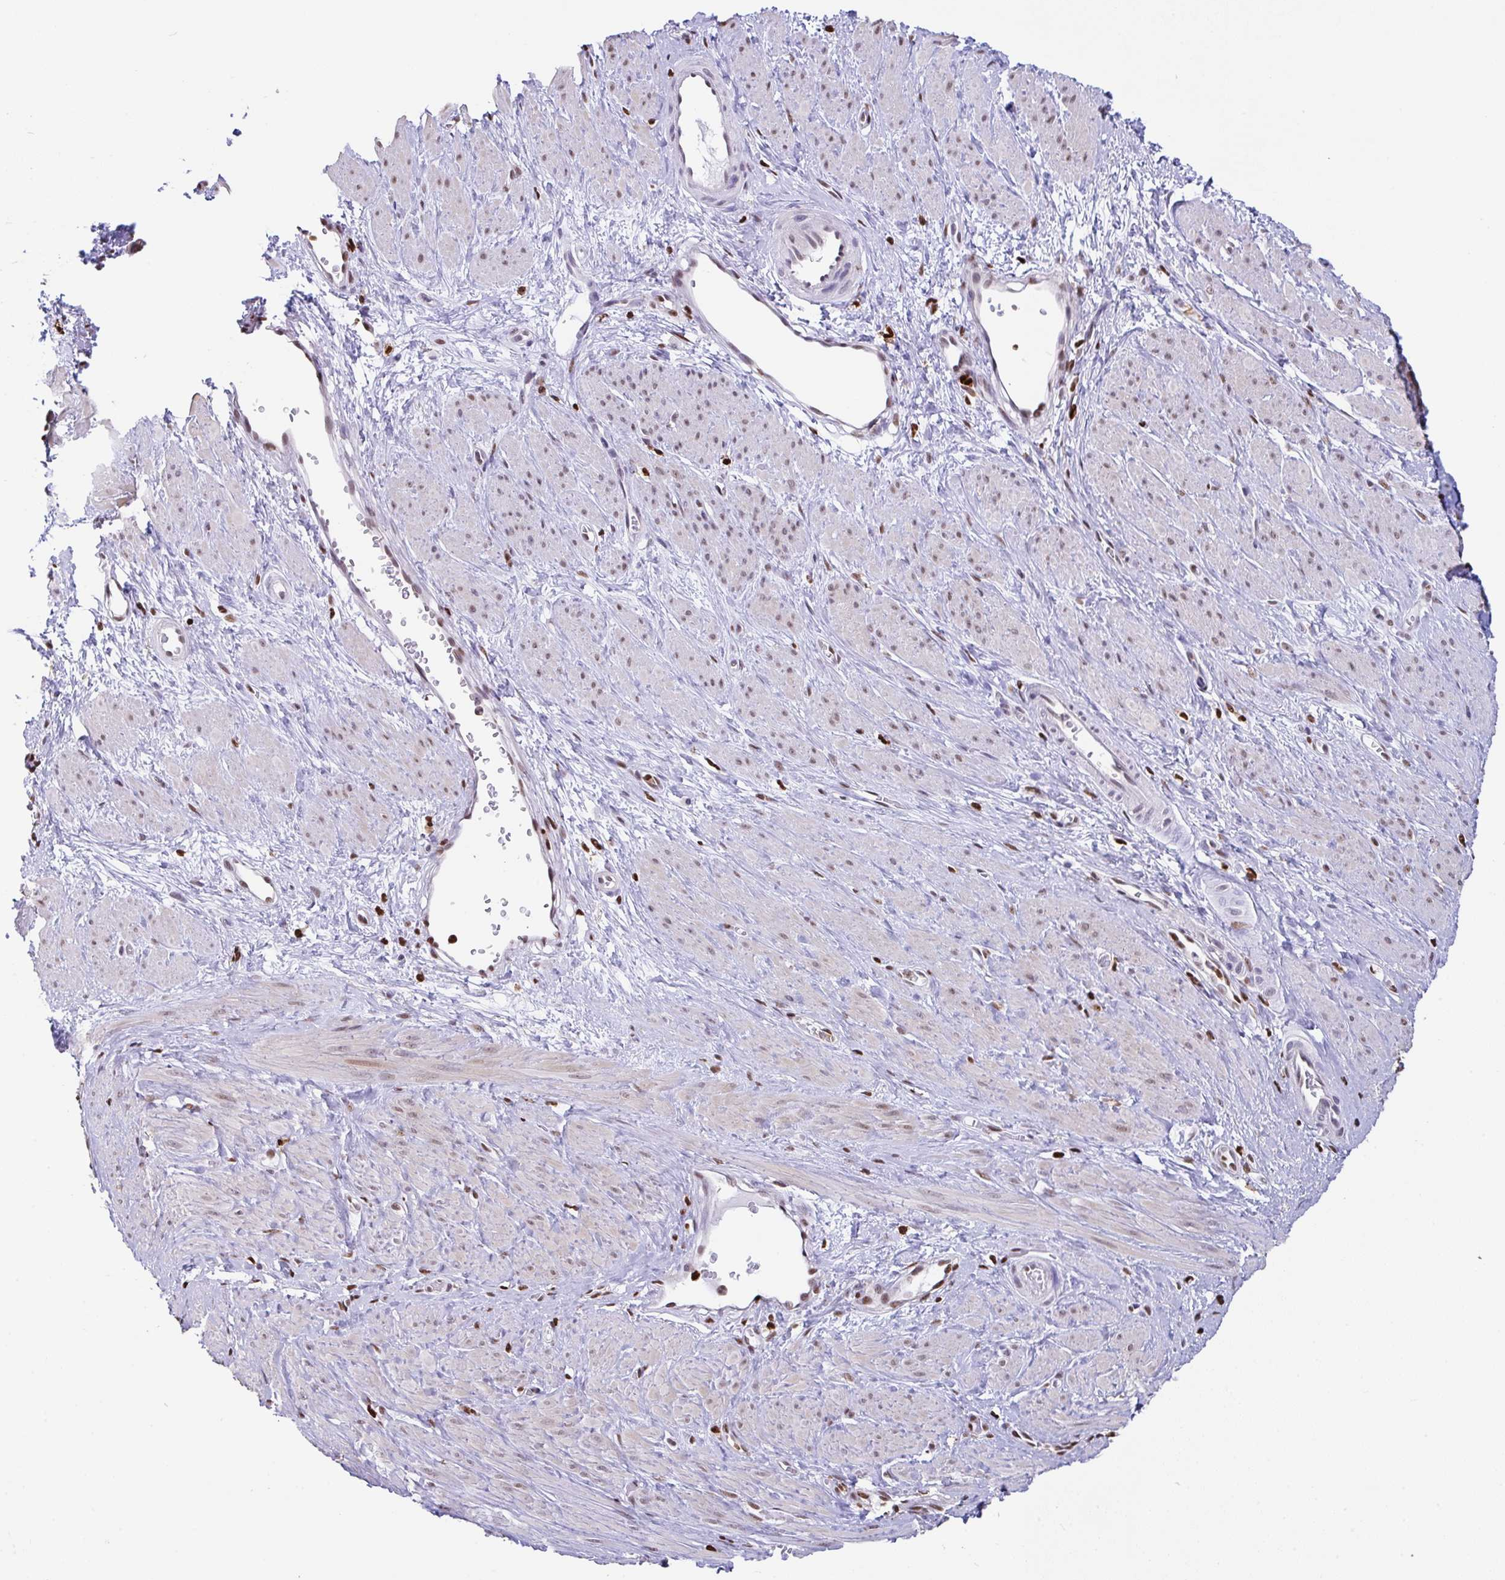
{"staining": {"intensity": "moderate", "quantity": "<25%", "location": "nuclear"}, "tissue": "smooth muscle", "cell_type": "Smooth muscle cells", "image_type": "normal", "snomed": [{"axis": "morphology", "description": "Normal tissue, NOS"}, {"axis": "topography", "description": "Smooth muscle"}, {"axis": "topography", "description": "Uterus"}], "caption": "IHC of unremarkable smooth muscle displays low levels of moderate nuclear positivity in approximately <25% of smooth muscle cells.", "gene": "BTBD10", "patient": {"sex": "female", "age": 39}}